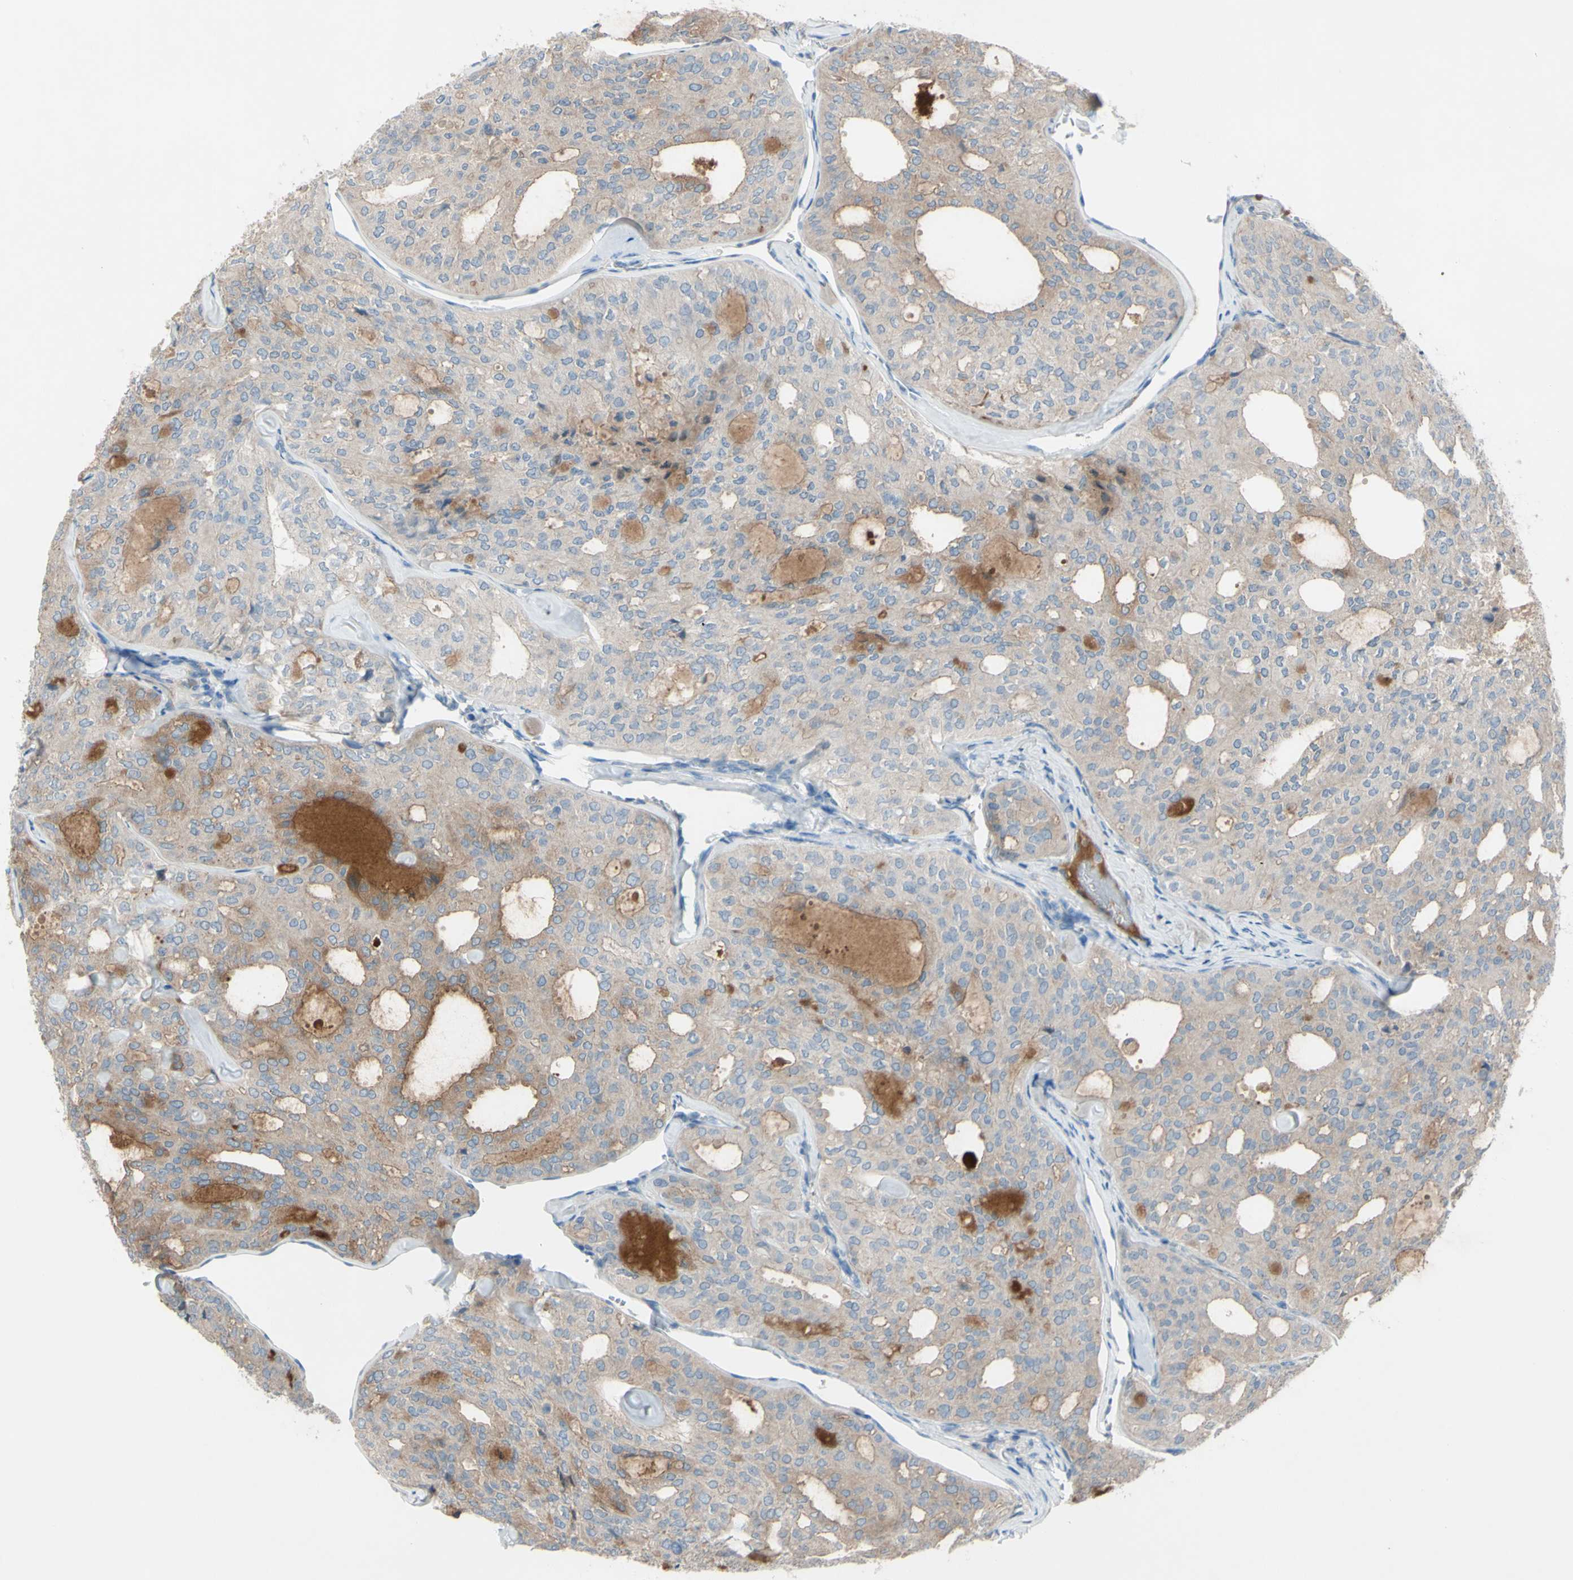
{"staining": {"intensity": "moderate", "quantity": "25%-75%", "location": "cytoplasmic/membranous"}, "tissue": "thyroid cancer", "cell_type": "Tumor cells", "image_type": "cancer", "snomed": [{"axis": "morphology", "description": "Follicular adenoma carcinoma, NOS"}, {"axis": "topography", "description": "Thyroid gland"}], "caption": "Protein staining of thyroid cancer tissue displays moderate cytoplasmic/membranous positivity in approximately 25%-75% of tumor cells.", "gene": "ATRN", "patient": {"sex": "male", "age": 75}}